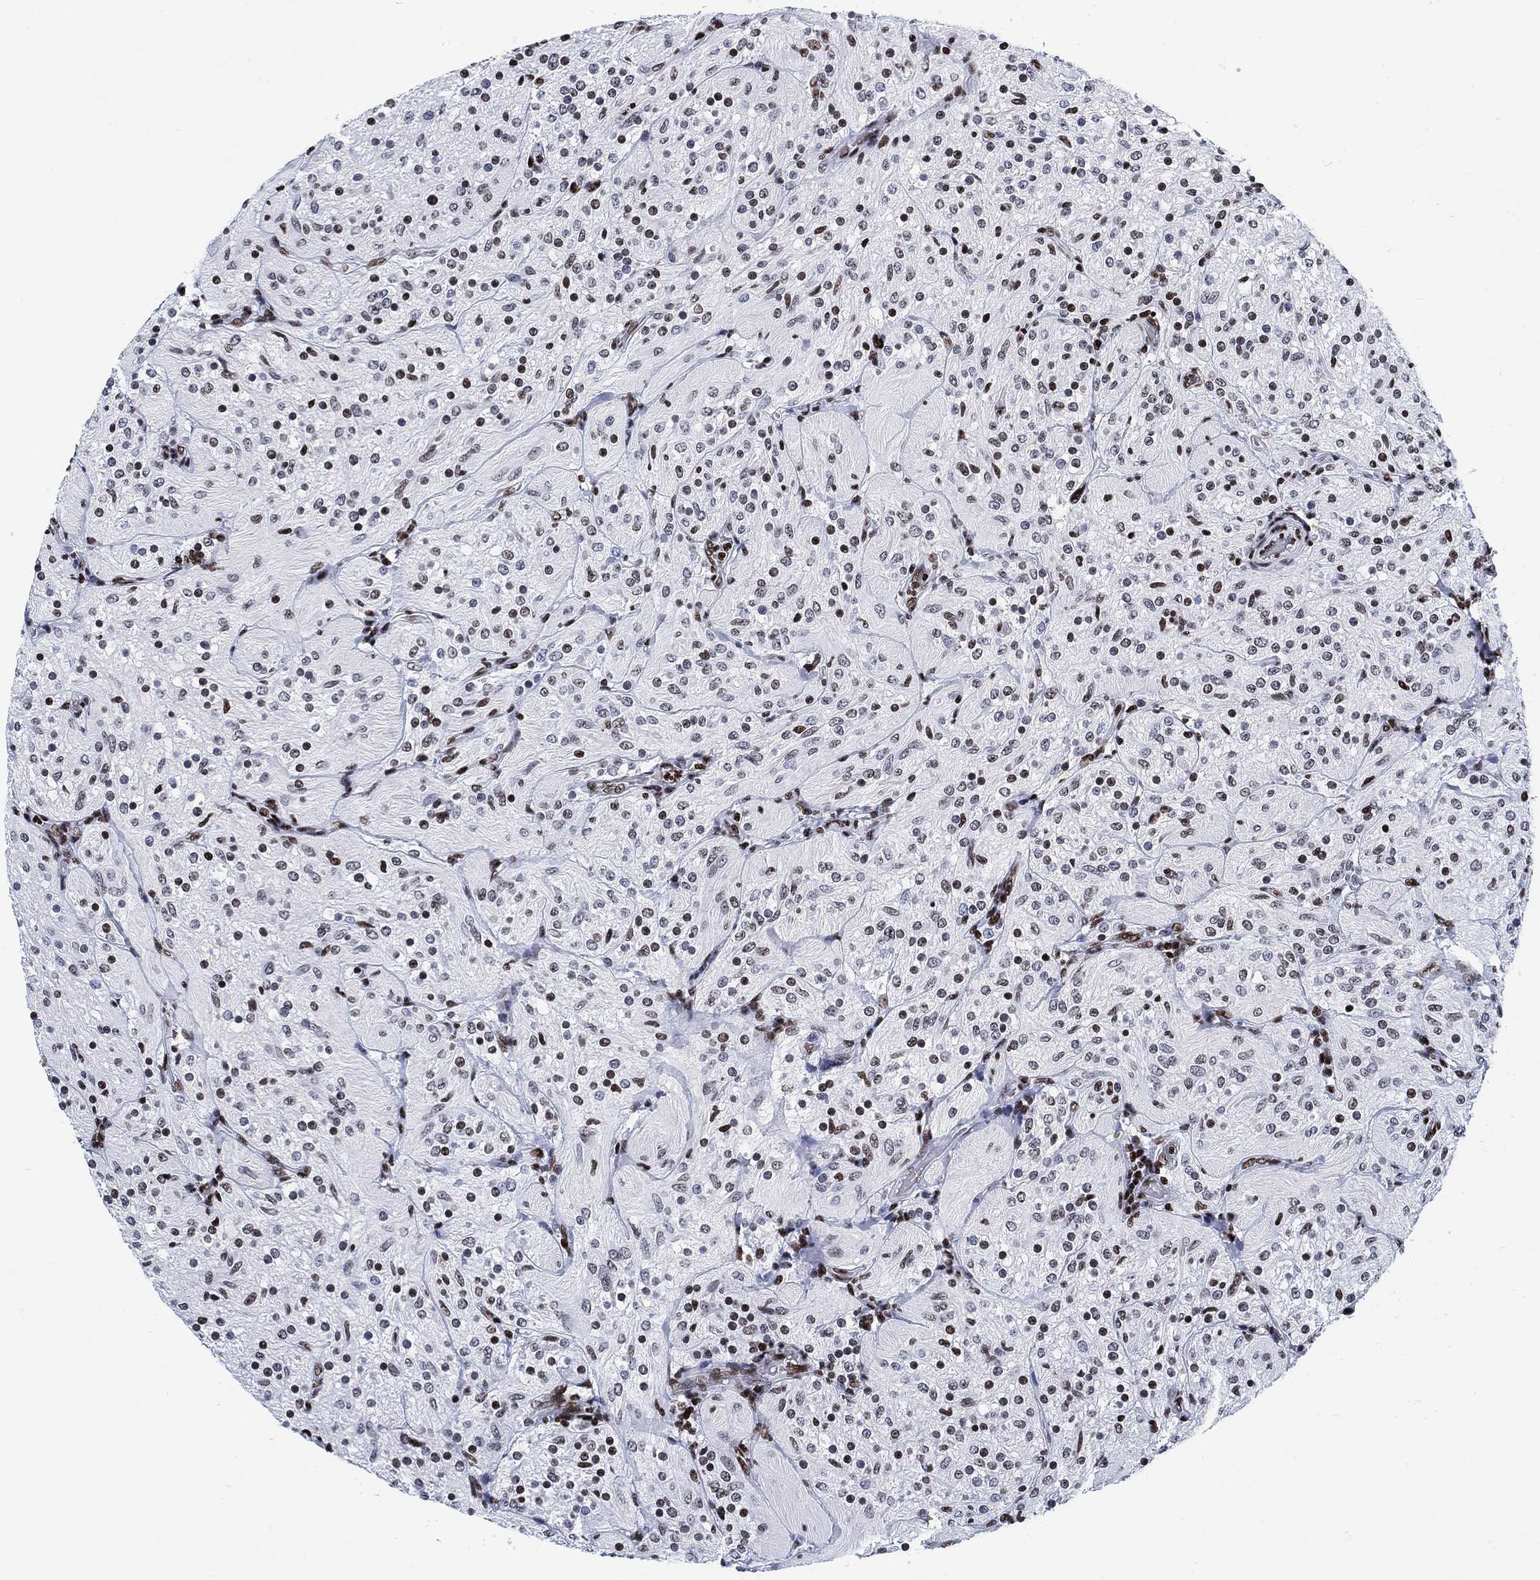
{"staining": {"intensity": "moderate", "quantity": "<25%", "location": "nuclear"}, "tissue": "glioma", "cell_type": "Tumor cells", "image_type": "cancer", "snomed": [{"axis": "morphology", "description": "Glioma, malignant, Low grade"}, {"axis": "topography", "description": "Brain"}], "caption": "Malignant glioma (low-grade) stained with DAB (3,3'-diaminobenzidine) IHC reveals low levels of moderate nuclear positivity in about <25% of tumor cells. (brown staining indicates protein expression, while blue staining denotes nuclei).", "gene": "H1-10", "patient": {"sex": "male", "age": 3}}